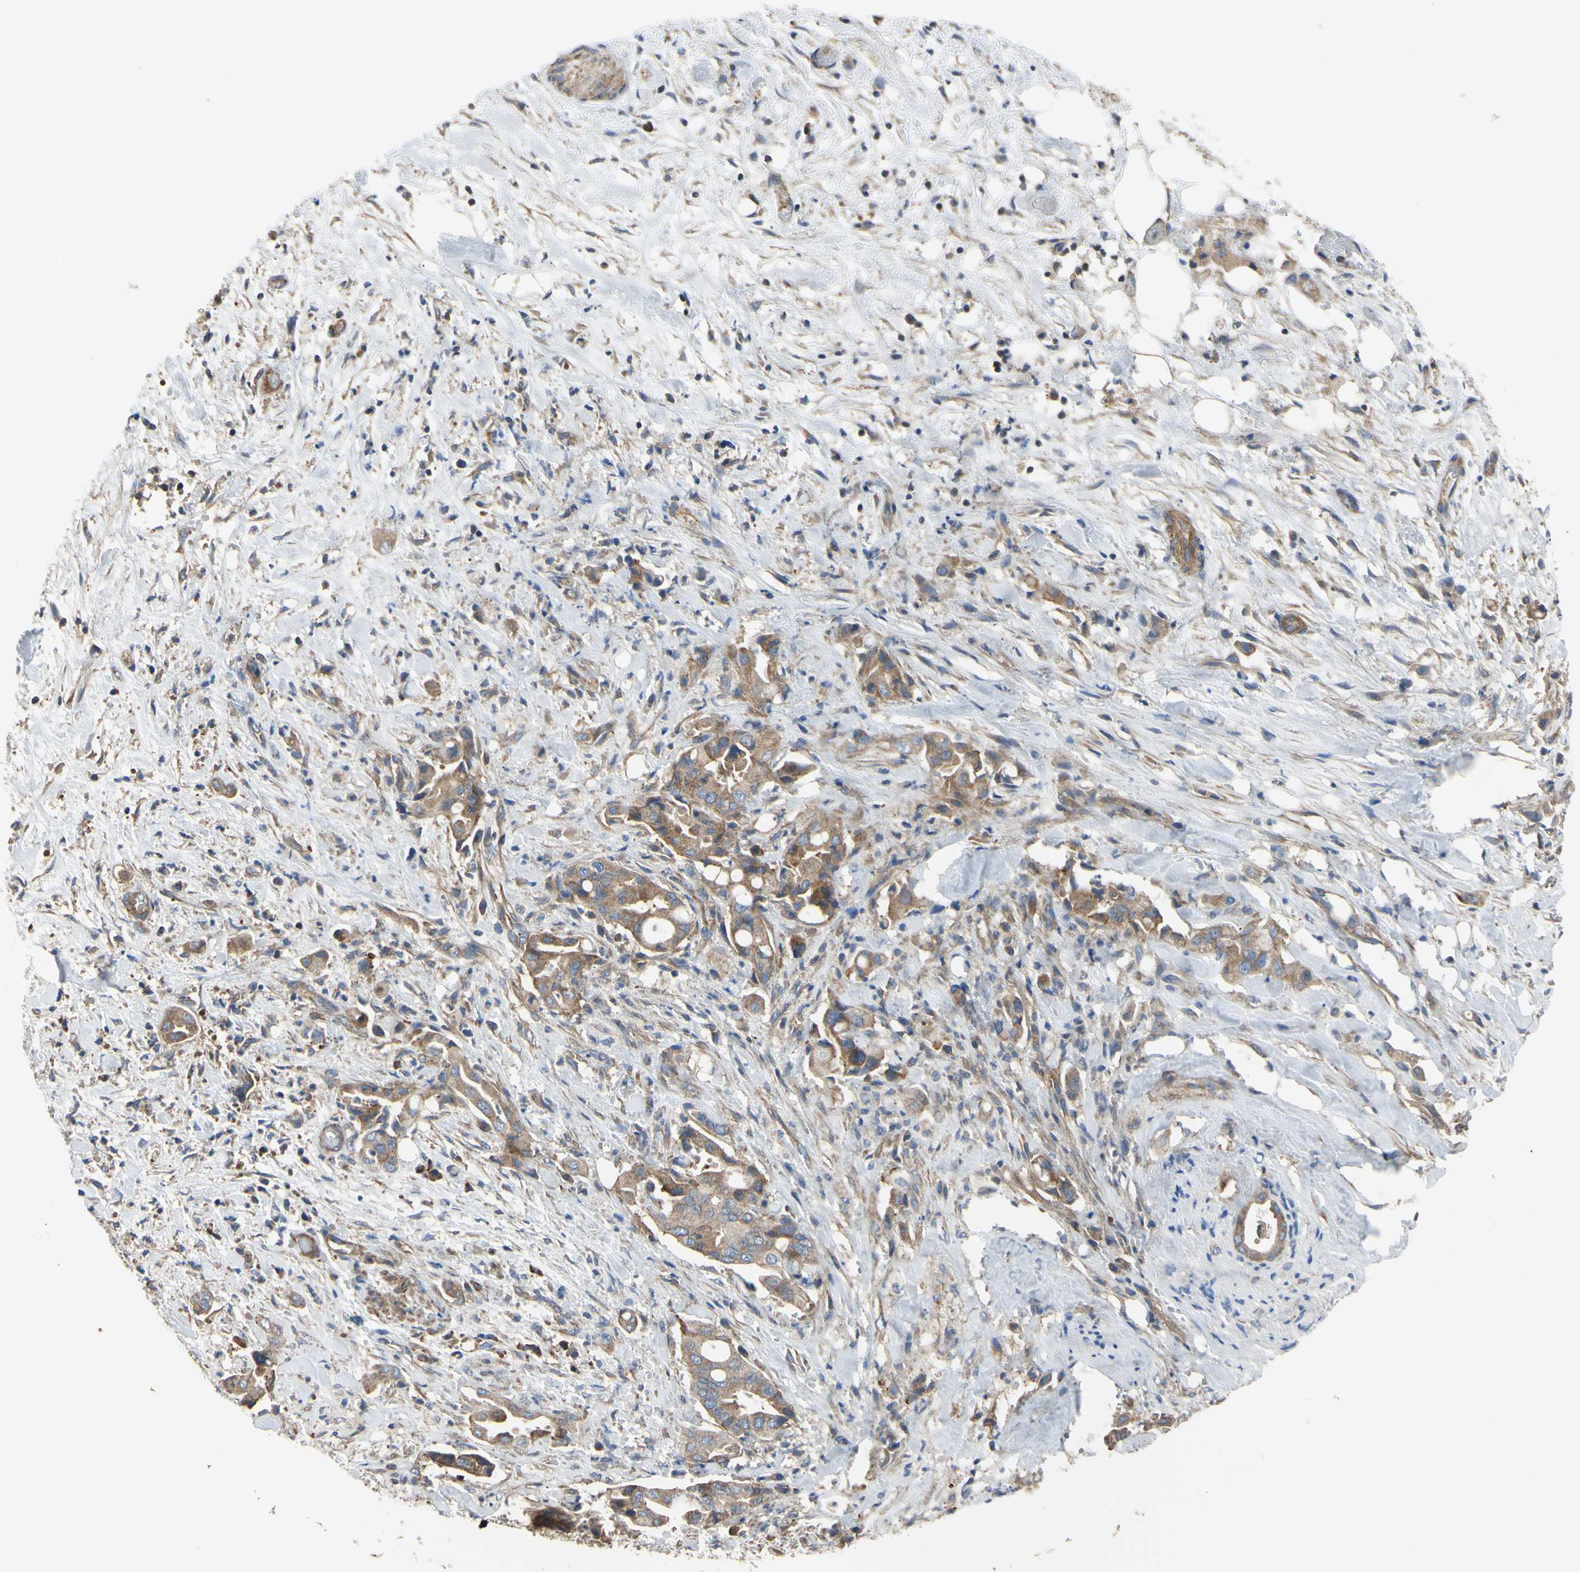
{"staining": {"intensity": "moderate", "quantity": ">75%", "location": "cytoplasmic/membranous"}, "tissue": "liver cancer", "cell_type": "Tumor cells", "image_type": "cancer", "snomed": [{"axis": "morphology", "description": "Cholangiocarcinoma"}, {"axis": "topography", "description": "Liver"}], "caption": "Tumor cells demonstrate medium levels of moderate cytoplasmic/membranous positivity in approximately >75% of cells in human liver cholangiocarcinoma. The protein of interest is shown in brown color, while the nuclei are stained blue.", "gene": "BECN1", "patient": {"sex": "female", "age": 68}}